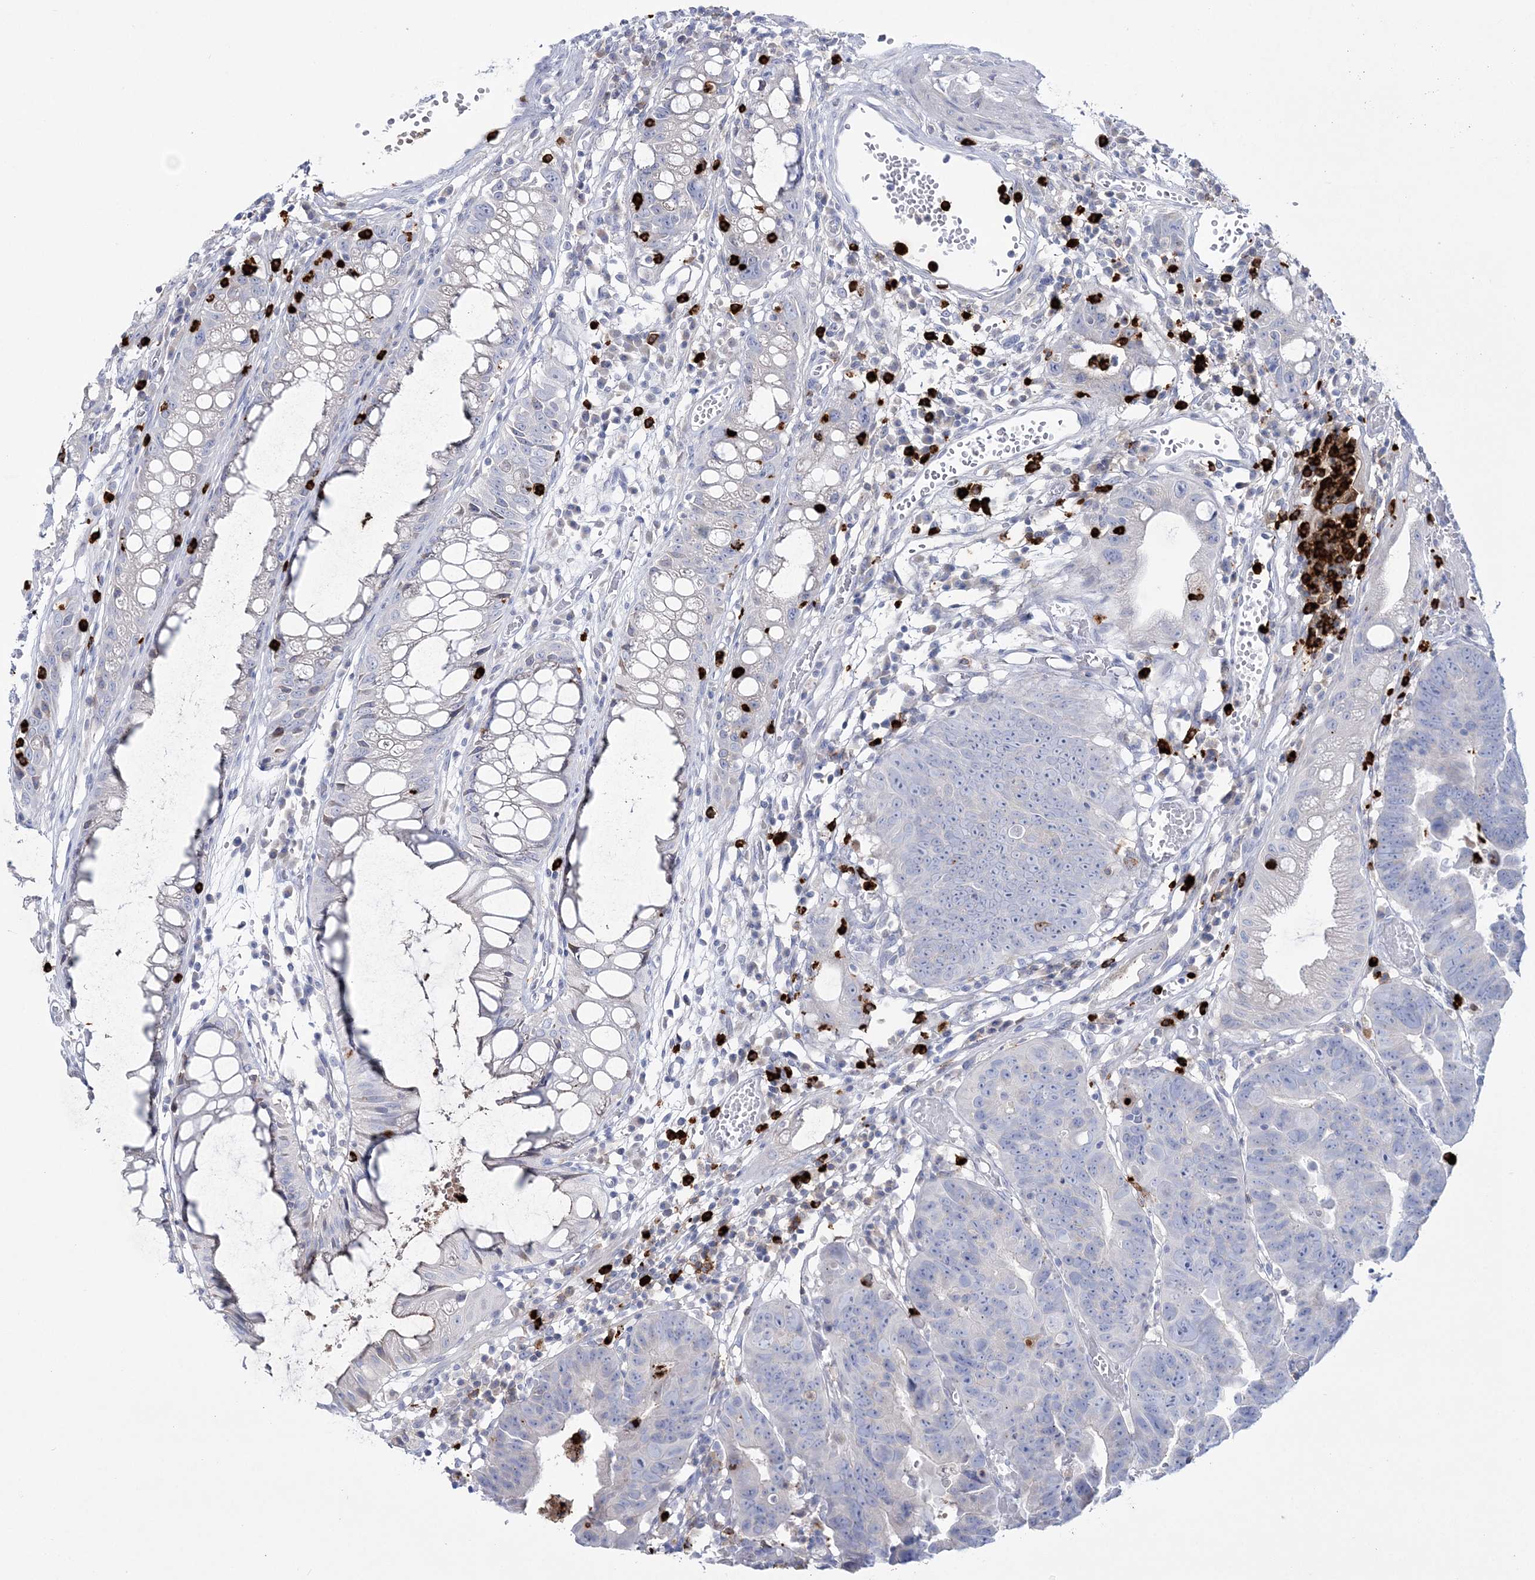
{"staining": {"intensity": "negative", "quantity": "none", "location": "none"}, "tissue": "colorectal cancer", "cell_type": "Tumor cells", "image_type": "cancer", "snomed": [{"axis": "morphology", "description": "Adenocarcinoma, NOS"}, {"axis": "topography", "description": "Rectum"}], "caption": "There is no significant positivity in tumor cells of colorectal cancer.", "gene": "WDSUB1", "patient": {"sex": "female", "age": 65}}